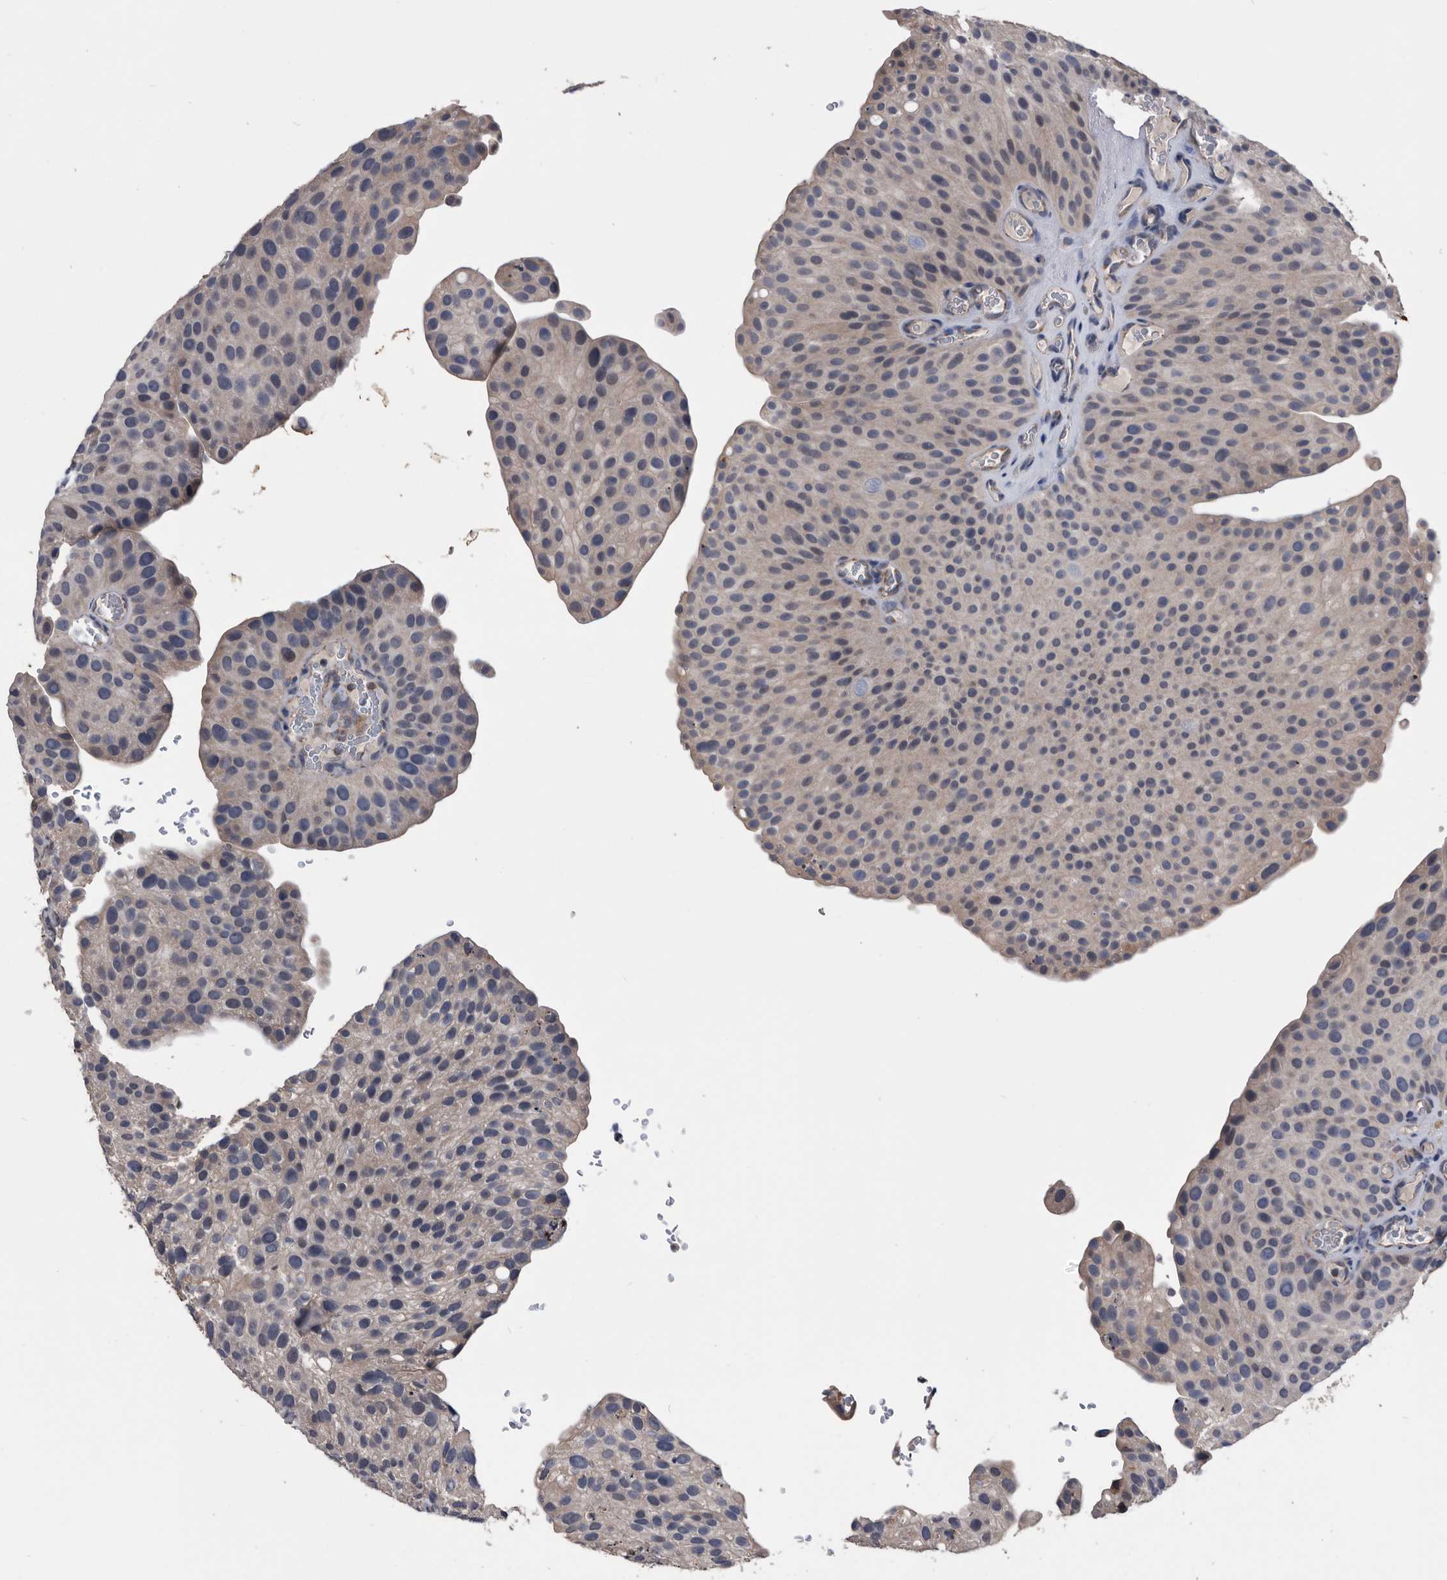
{"staining": {"intensity": "negative", "quantity": "none", "location": "none"}, "tissue": "urothelial cancer", "cell_type": "Tumor cells", "image_type": "cancer", "snomed": [{"axis": "morphology", "description": "Urothelial carcinoma, Low grade"}, {"axis": "topography", "description": "Smooth muscle"}, {"axis": "topography", "description": "Urinary bladder"}], "caption": "This photomicrograph is of urothelial carcinoma (low-grade) stained with immunohistochemistry to label a protein in brown with the nuclei are counter-stained blue. There is no positivity in tumor cells.", "gene": "NRBP1", "patient": {"sex": "male", "age": 60}}